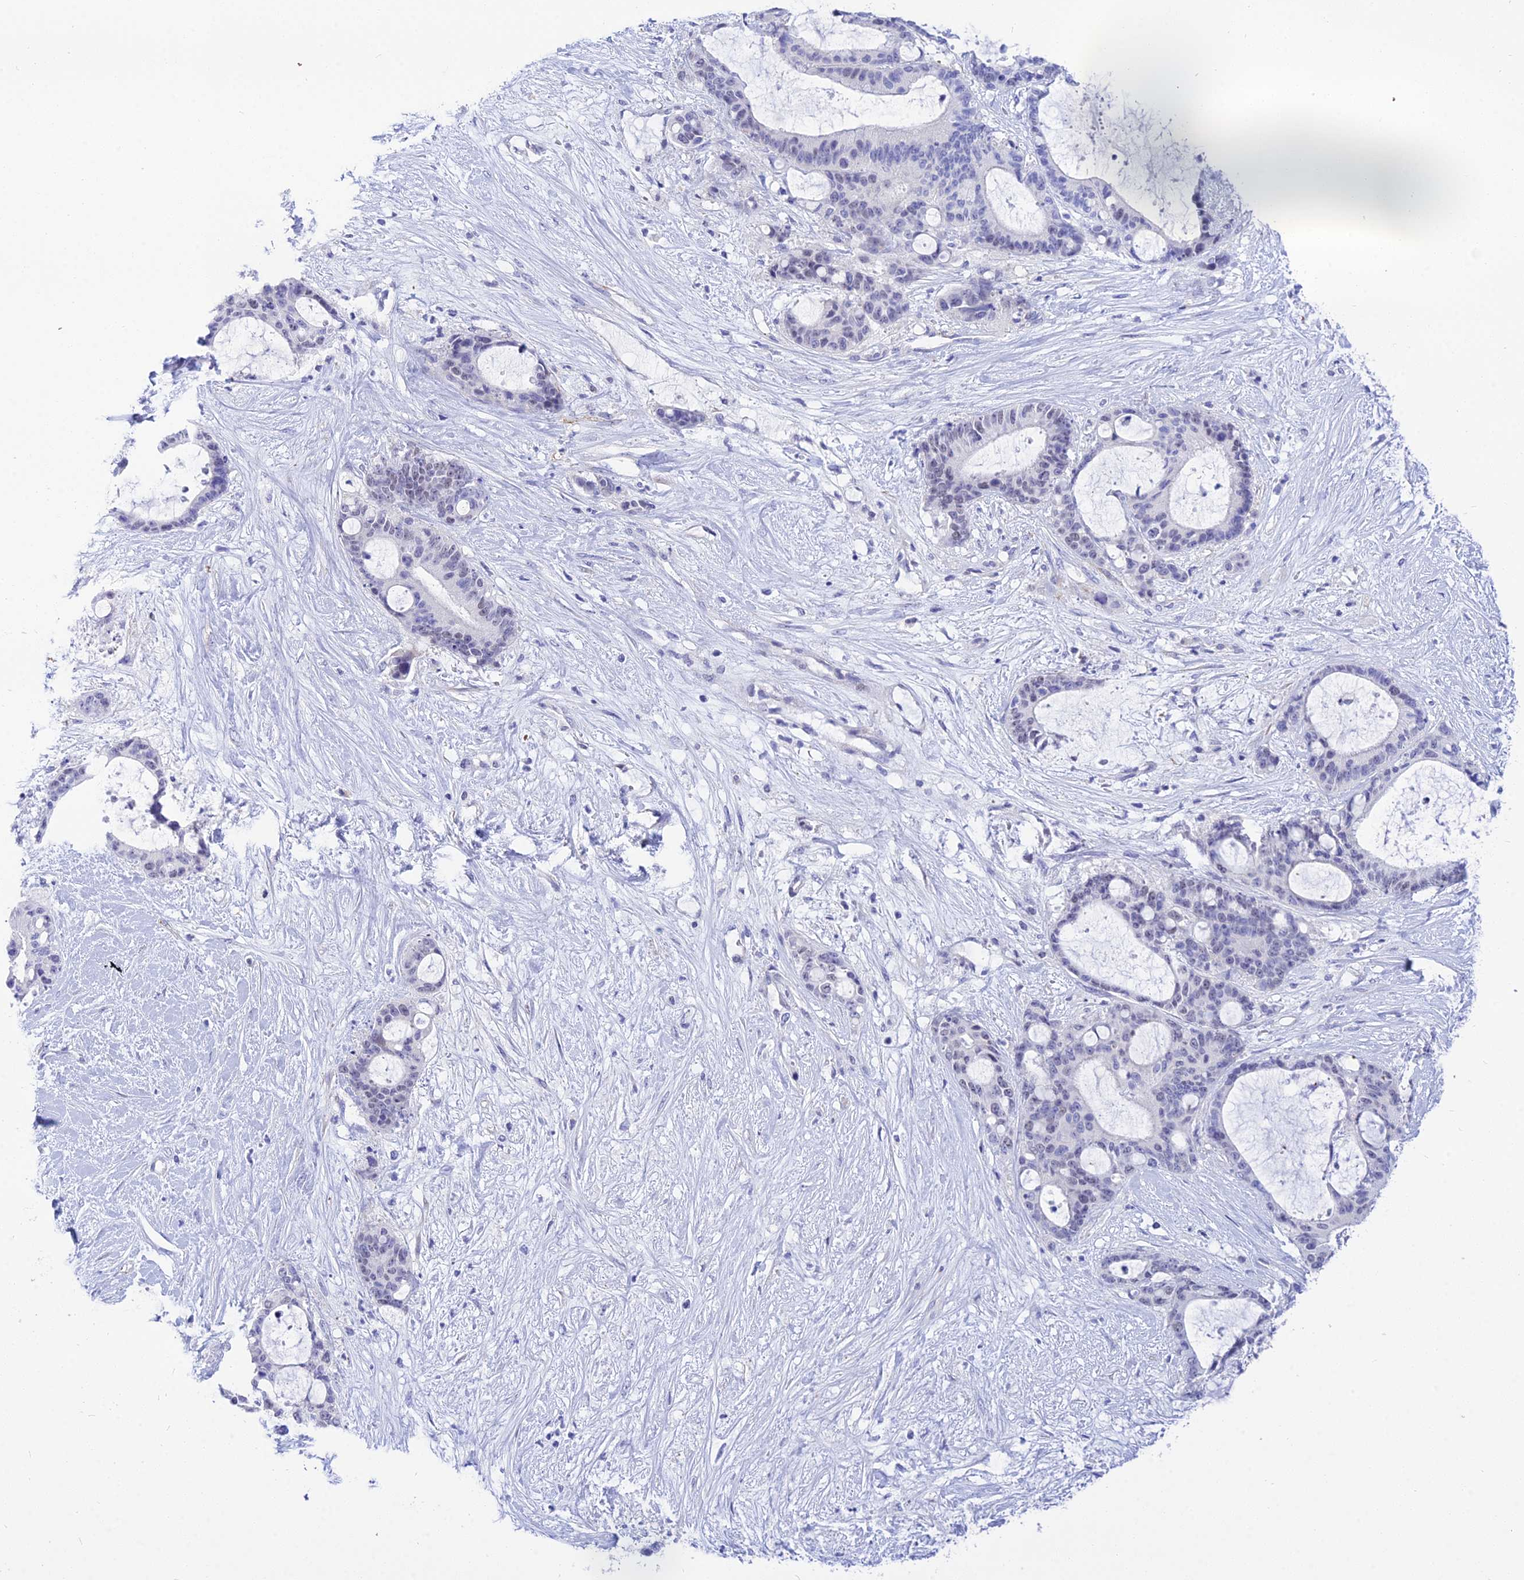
{"staining": {"intensity": "negative", "quantity": "none", "location": "none"}, "tissue": "liver cancer", "cell_type": "Tumor cells", "image_type": "cancer", "snomed": [{"axis": "morphology", "description": "Normal tissue, NOS"}, {"axis": "morphology", "description": "Cholangiocarcinoma"}, {"axis": "topography", "description": "Liver"}, {"axis": "topography", "description": "Peripheral nerve tissue"}], "caption": "The immunohistochemistry (IHC) photomicrograph has no significant positivity in tumor cells of cholangiocarcinoma (liver) tissue.", "gene": "DEFB107A", "patient": {"sex": "female", "age": 73}}